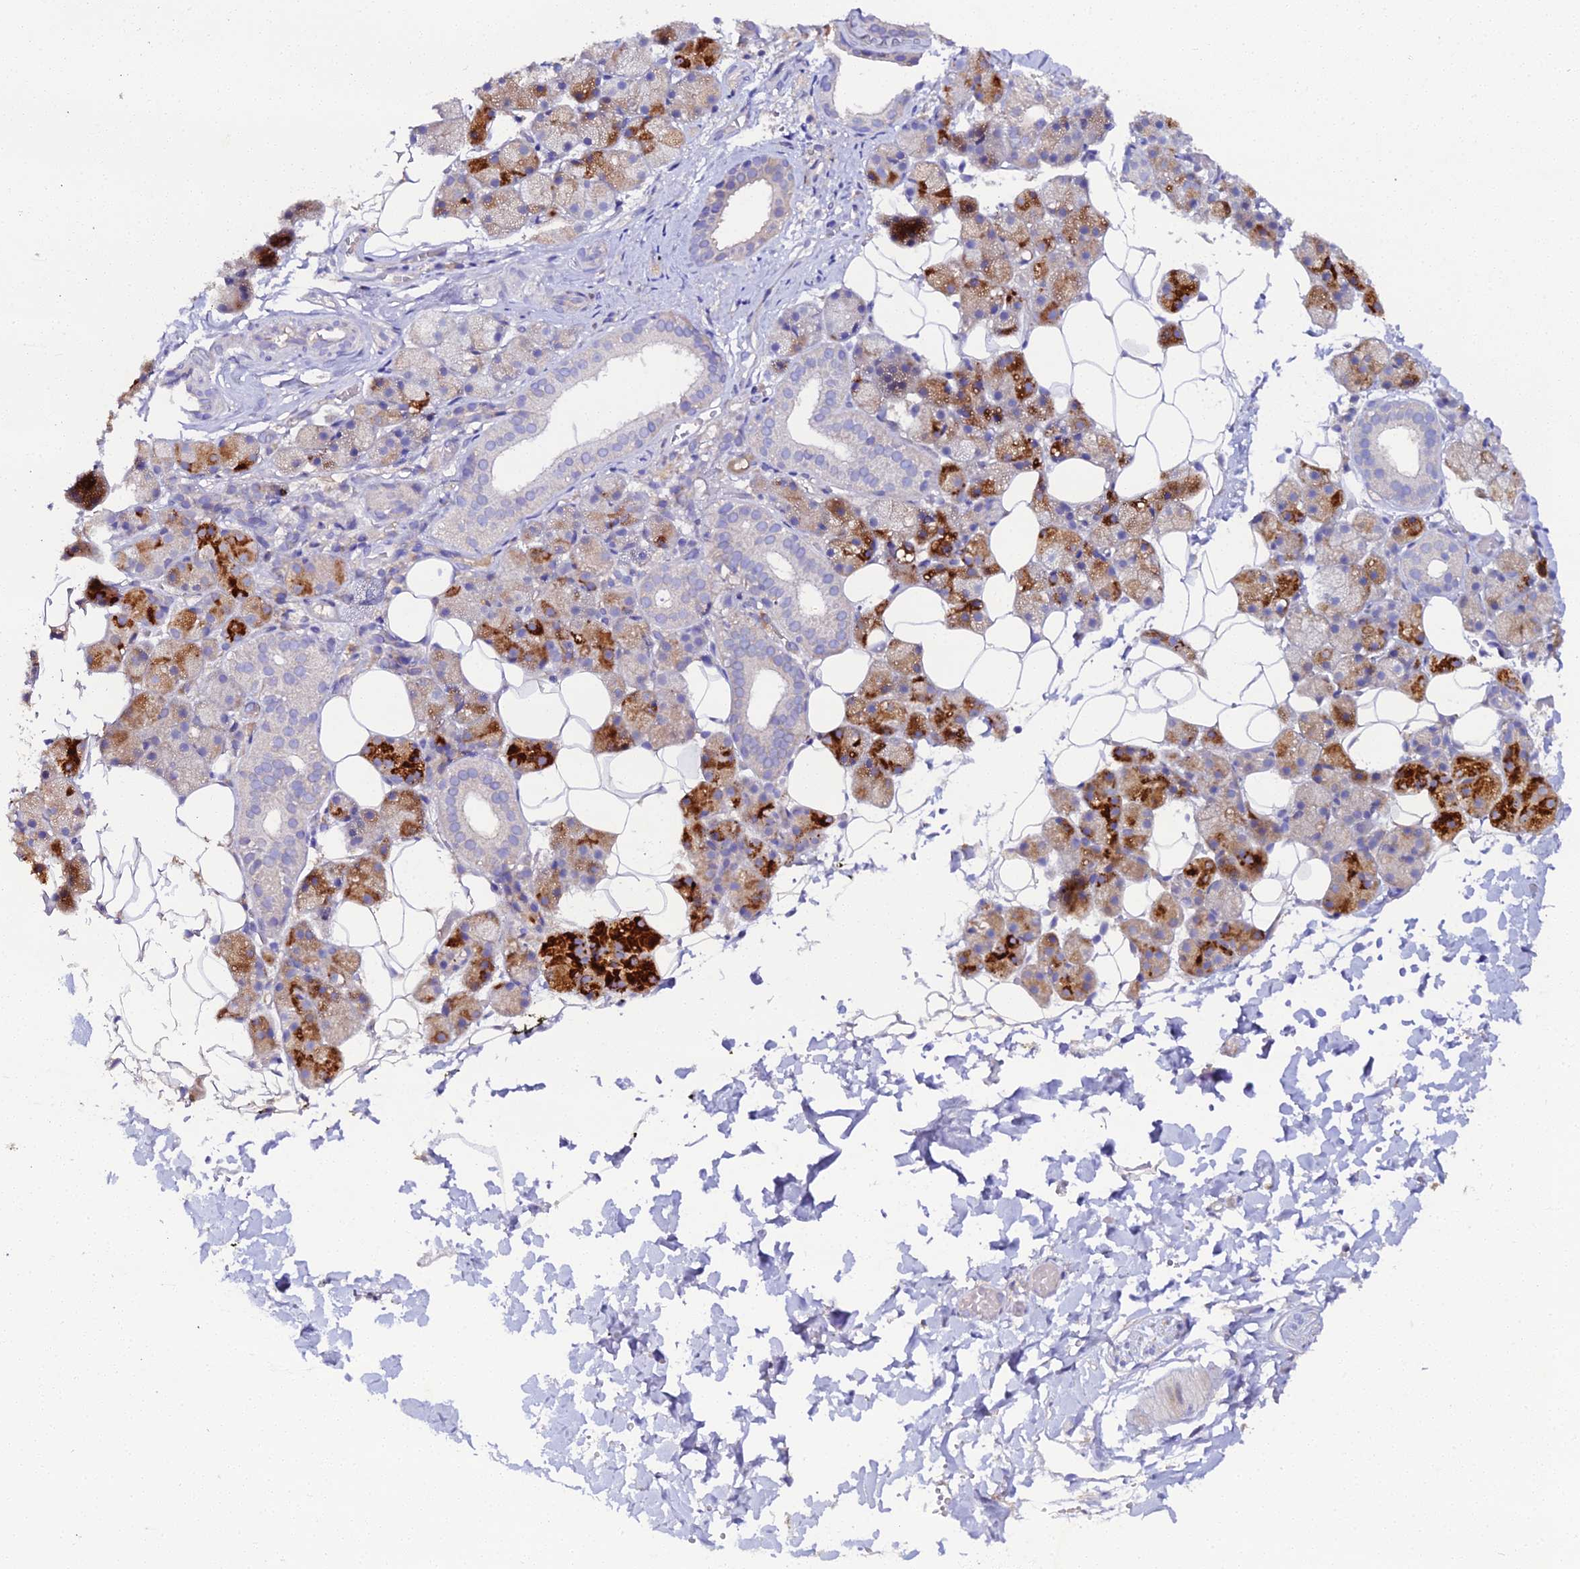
{"staining": {"intensity": "strong", "quantity": "25%-75%", "location": "cytoplasmic/membranous"}, "tissue": "salivary gland", "cell_type": "Glandular cells", "image_type": "normal", "snomed": [{"axis": "morphology", "description": "Normal tissue, NOS"}, {"axis": "topography", "description": "Salivary gland"}], "caption": "Immunohistochemical staining of benign salivary gland shows strong cytoplasmic/membranous protein staining in about 25%-75% of glandular cells.", "gene": "SCX", "patient": {"sex": "female", "age": 33}}